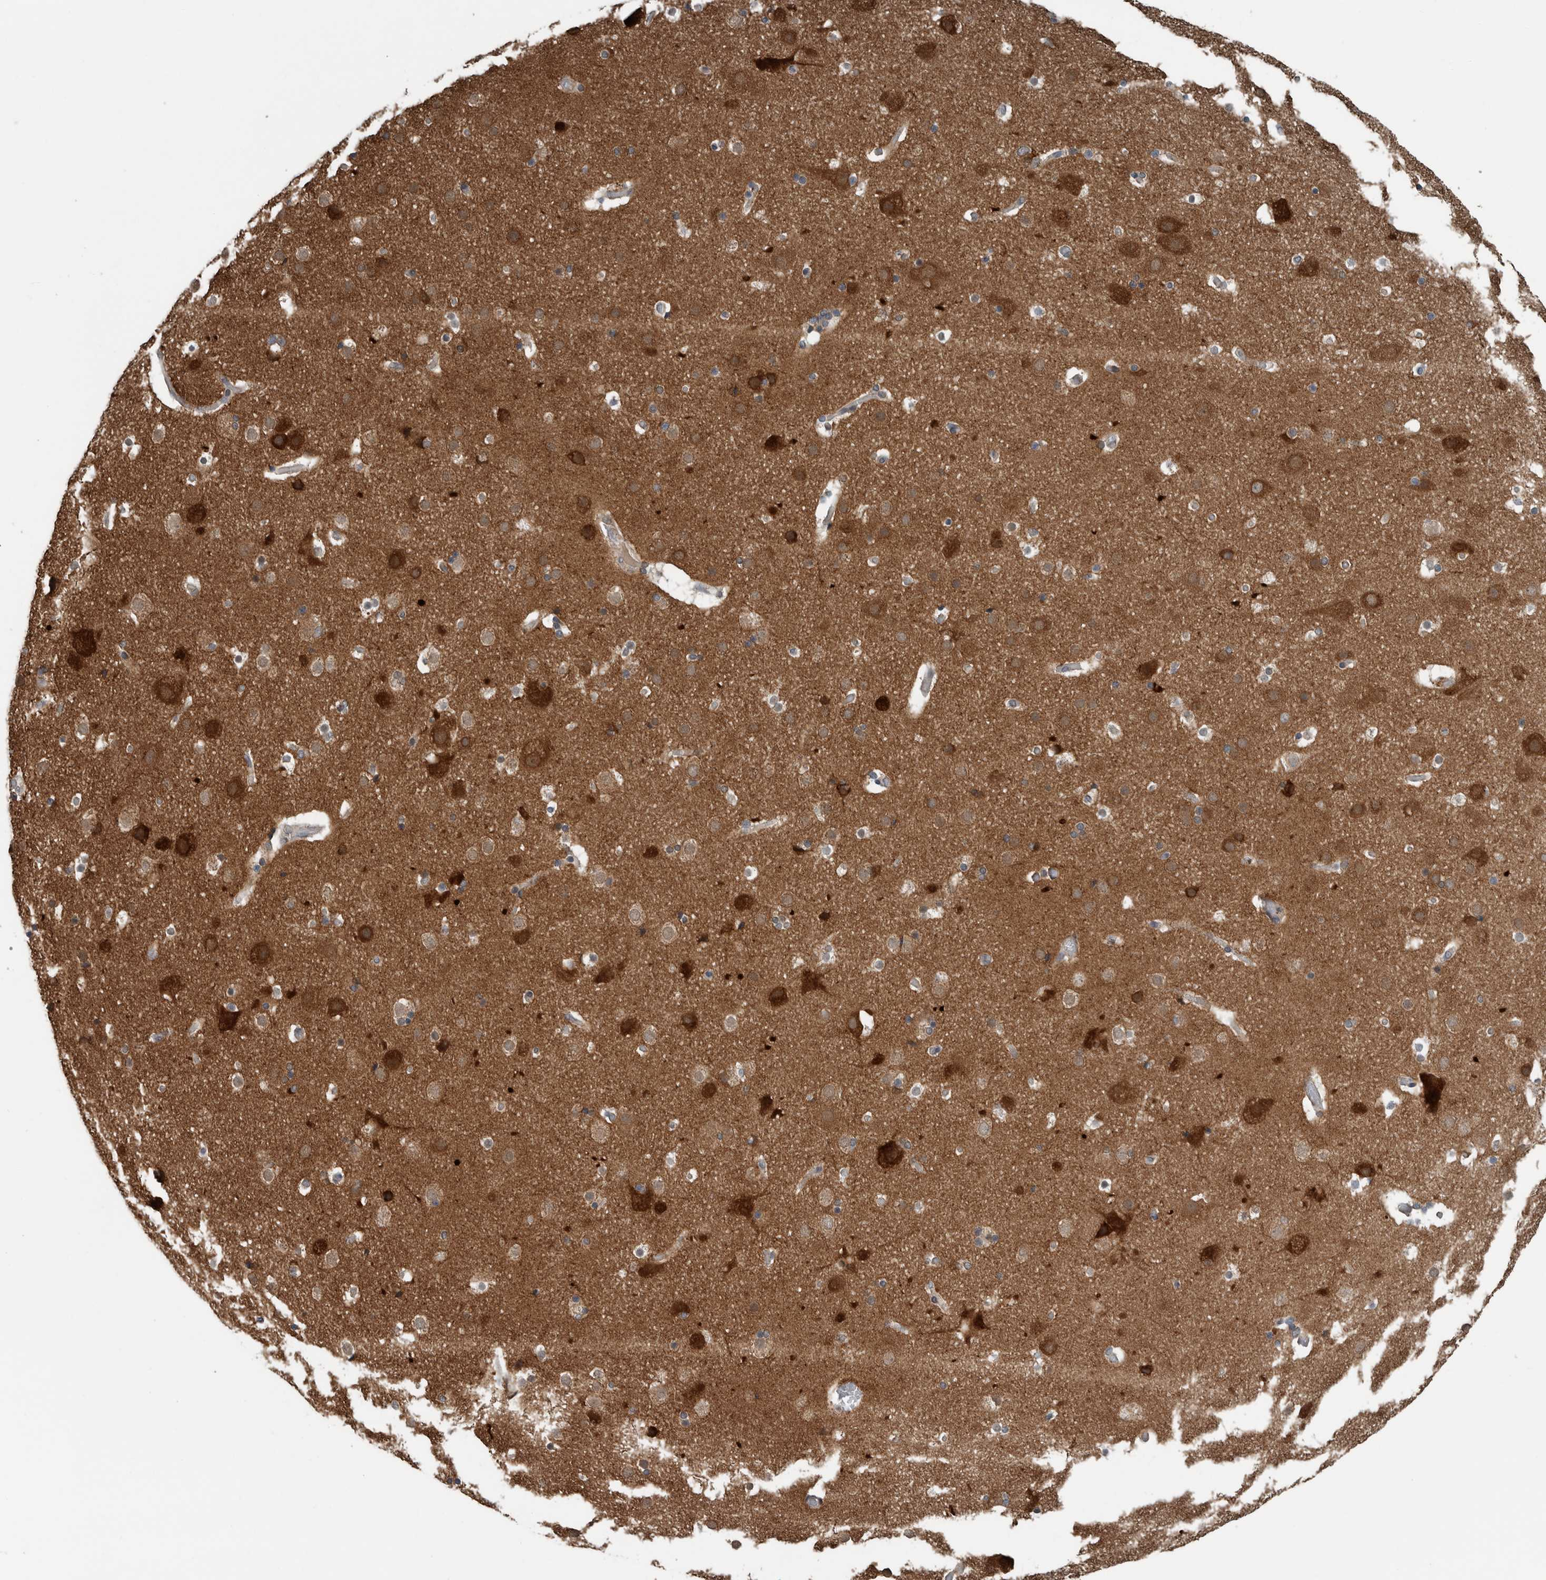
{"staining": {"intensity": "weak", "quantity": ">75%", "location": "cytoplasmic/membranous"}, "tissue": "cerebral cortex", "cell_type": "Endothelial cells", "image_type": "normal", "snomed": [{"axis": "morphology", "description": "Normal tissue, NOS"}, {"axis": "topography", "description": "Cerebral cortex"}], "caption": "DAB immunohistochemical staining of benign cerebral cortex exhibits weak cytoplasmic/membranous protein expression in approximately >75% of endothelial cells.", "gene": "GBA2", "patient": {"sex": "male", "age": 57}}